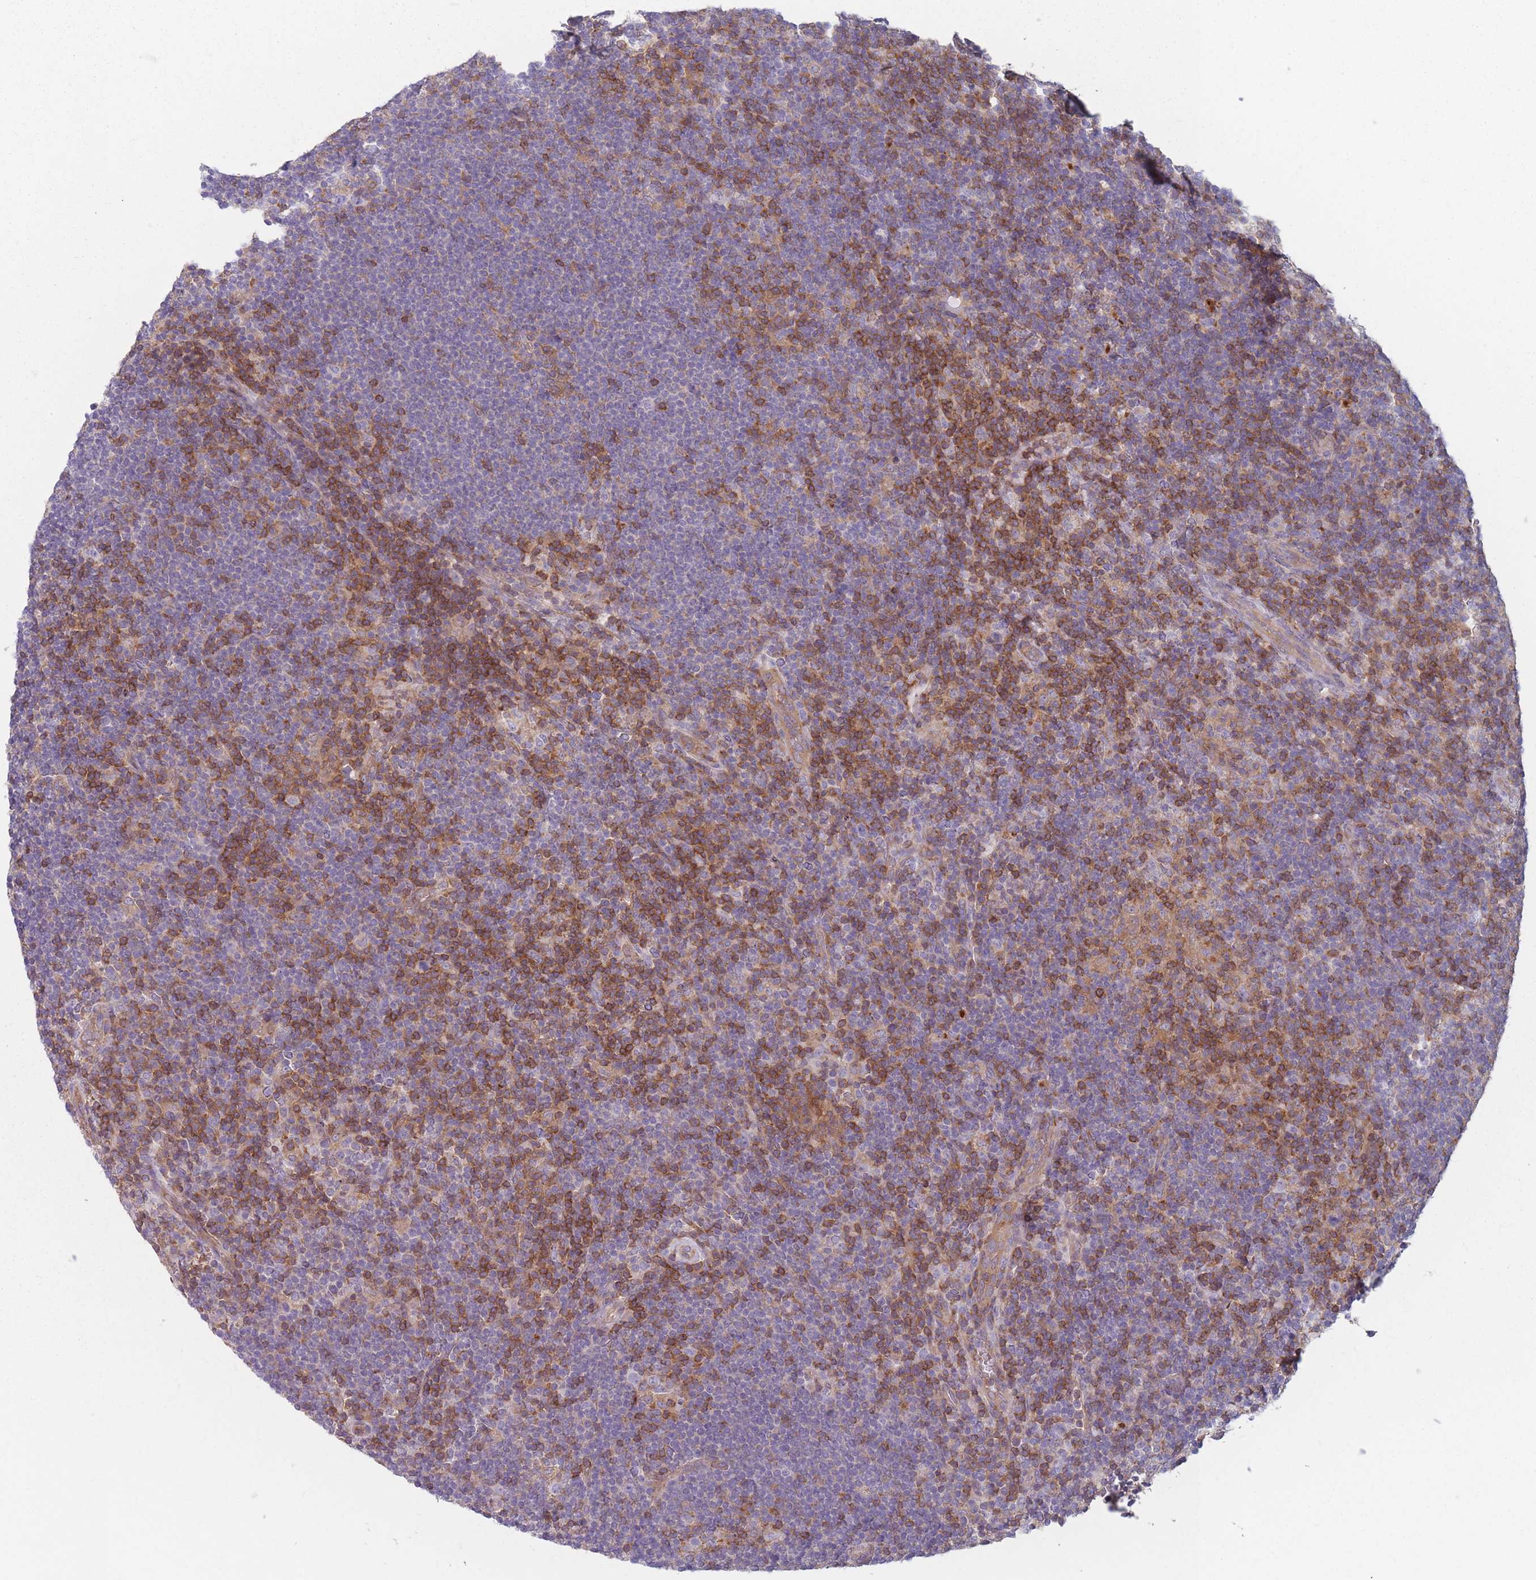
{"staining": {"intensity": "negative", "quantity": "none", "location": "none"}, "tissue": "lymphoma", "cell_type": "Tumor cells", "image_type": "cancer", "snomed": [{"axis": "morphology", "description": "Hodgkin's disease, NOS"}, {"axis": "topography", "description": "Lymph node"}], "caption": "DAB immunohistochemical staining of human lymphoma exhibits no significant positivity in tumor cells. (DAB (3,3'-diaminobenzidine) immunohistochemistry, high magnification).", "gene": "HSBP1L1", "patient": {"sex": "female", "age": 57}}